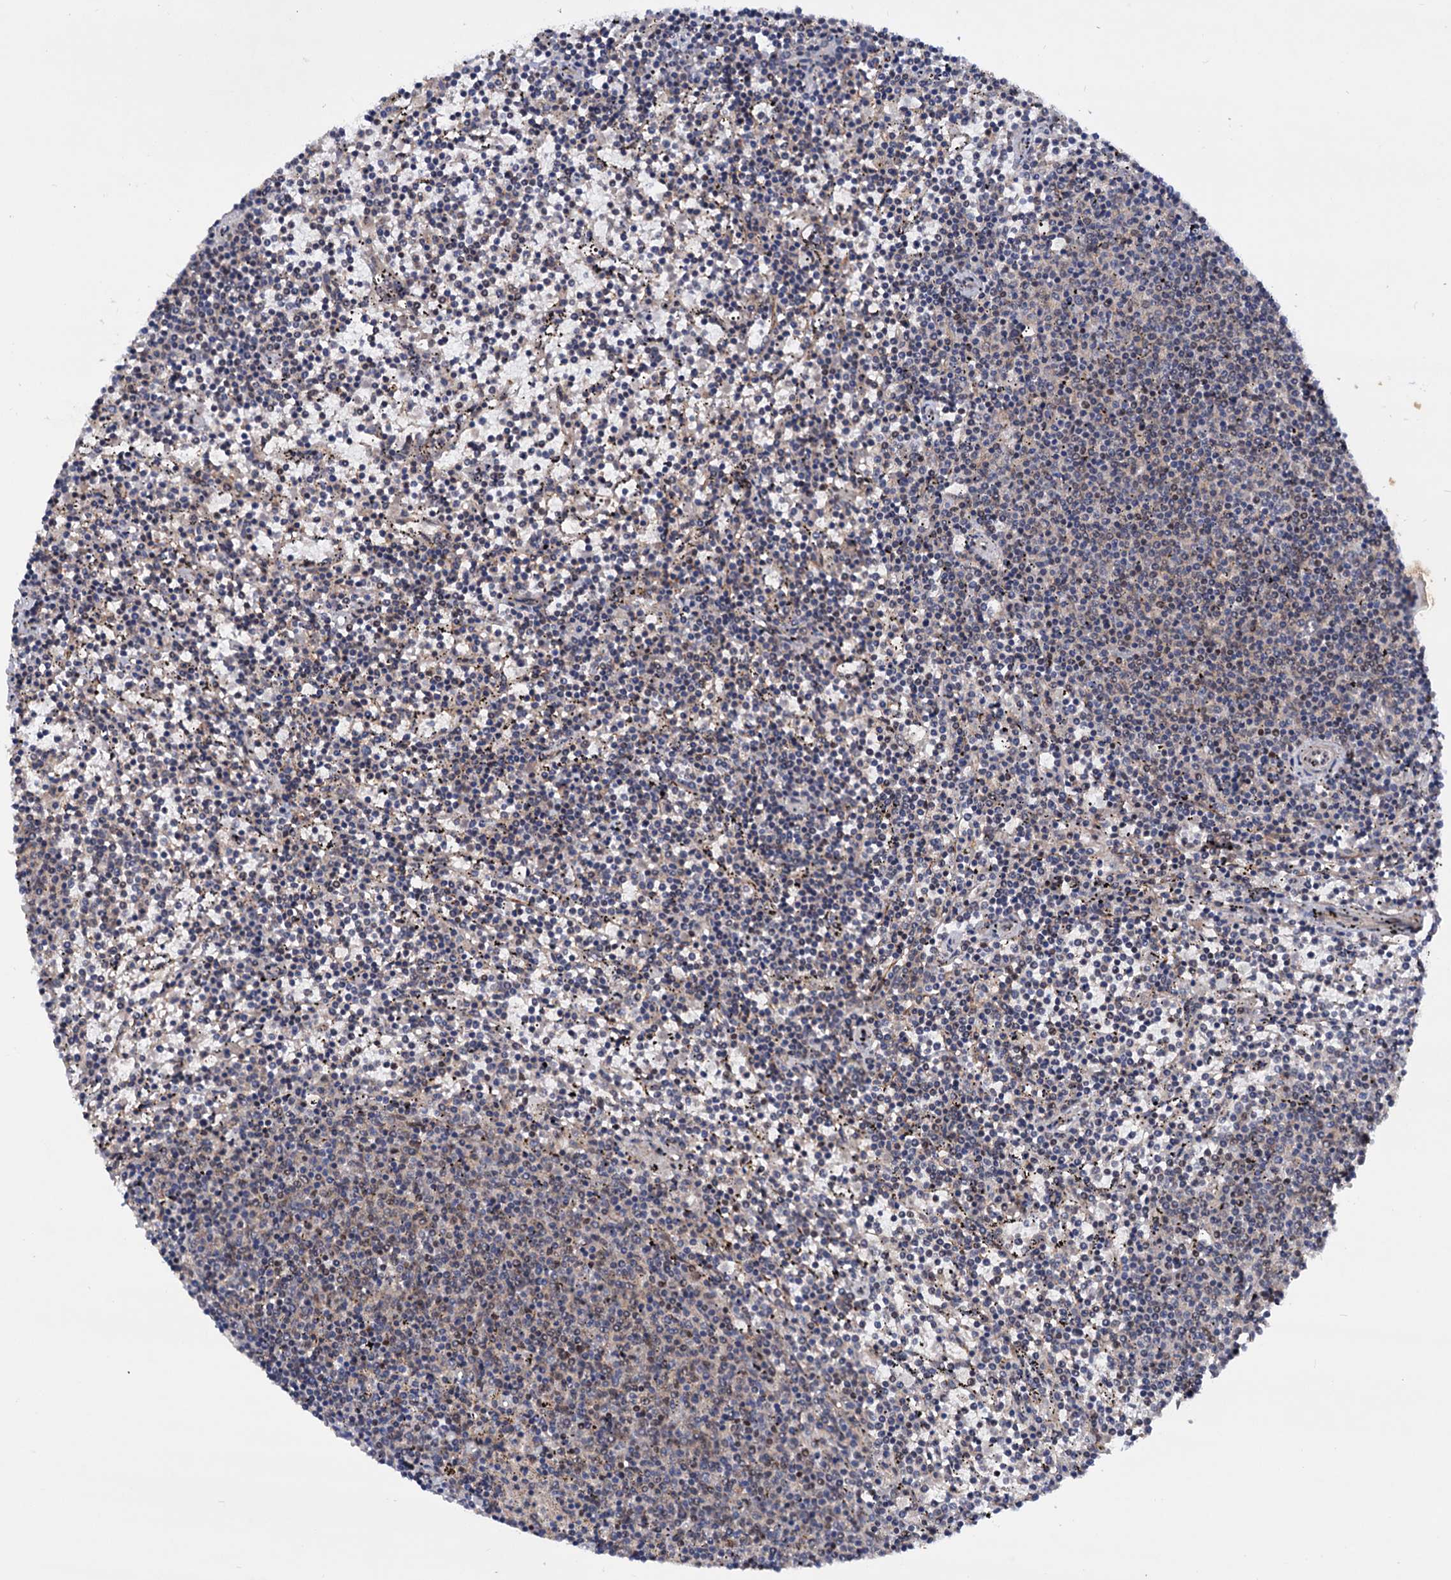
{"staining": {"intensity": "negative", "quantity": "none", "location": "none"}, "tissue": "lymphoma", "cell_type": "Tumor cells", "image_type": "cancer", "snomed": [{"axis": "morphology", "description": "Malignant lymphoma, non-Hodgkin's type, Low grade"}, {"axis": "topography", "description": "Spleen"}], "caption": "Immunohistochemistry (IHC) image of human lymphoma stained for a protein (brown), which reveals no positivity in tumor cells.", "gene": "TBC1D12", "patient": {"sex": "female", "age": 50}}